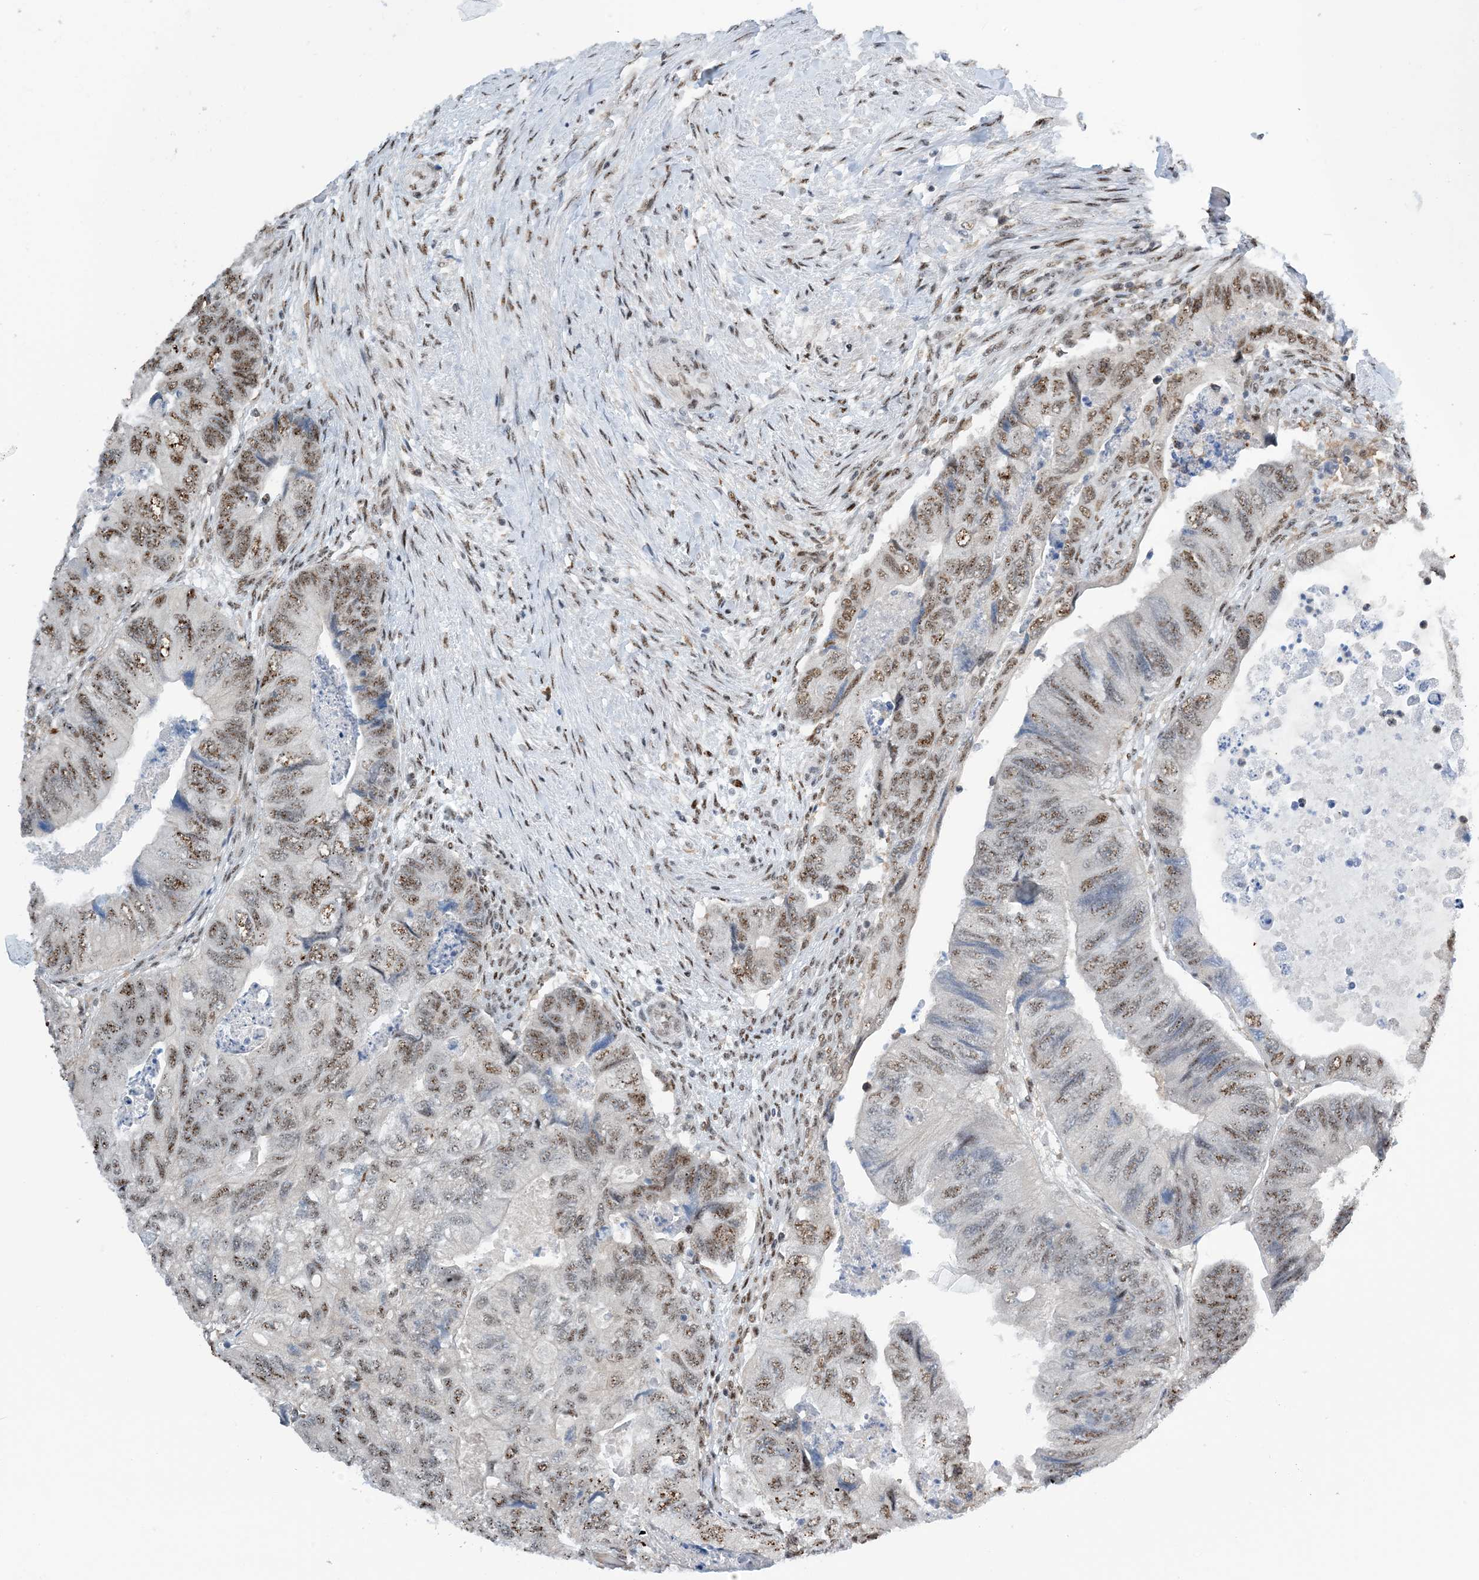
{"staining": {"intensity": "moderate", "quantity": ">75%", "location": "nuclear"}, "tissue": "colorectal cancer", "cell_type": "Tumor cells", "image_type": "cancer", "snomed": [{"axis": "morphology", "description": "Adenocarcinoma, NOS"}, {"axis": "topography", "description": "Rectum"}], "caption": "Brown immunohistochemical staining in human colorectal cancer displays moderate nuclear positivity in about >75% of tumor cells.", "gene": "HEMK1", "patient": {"sex": "male", "age": 63}}